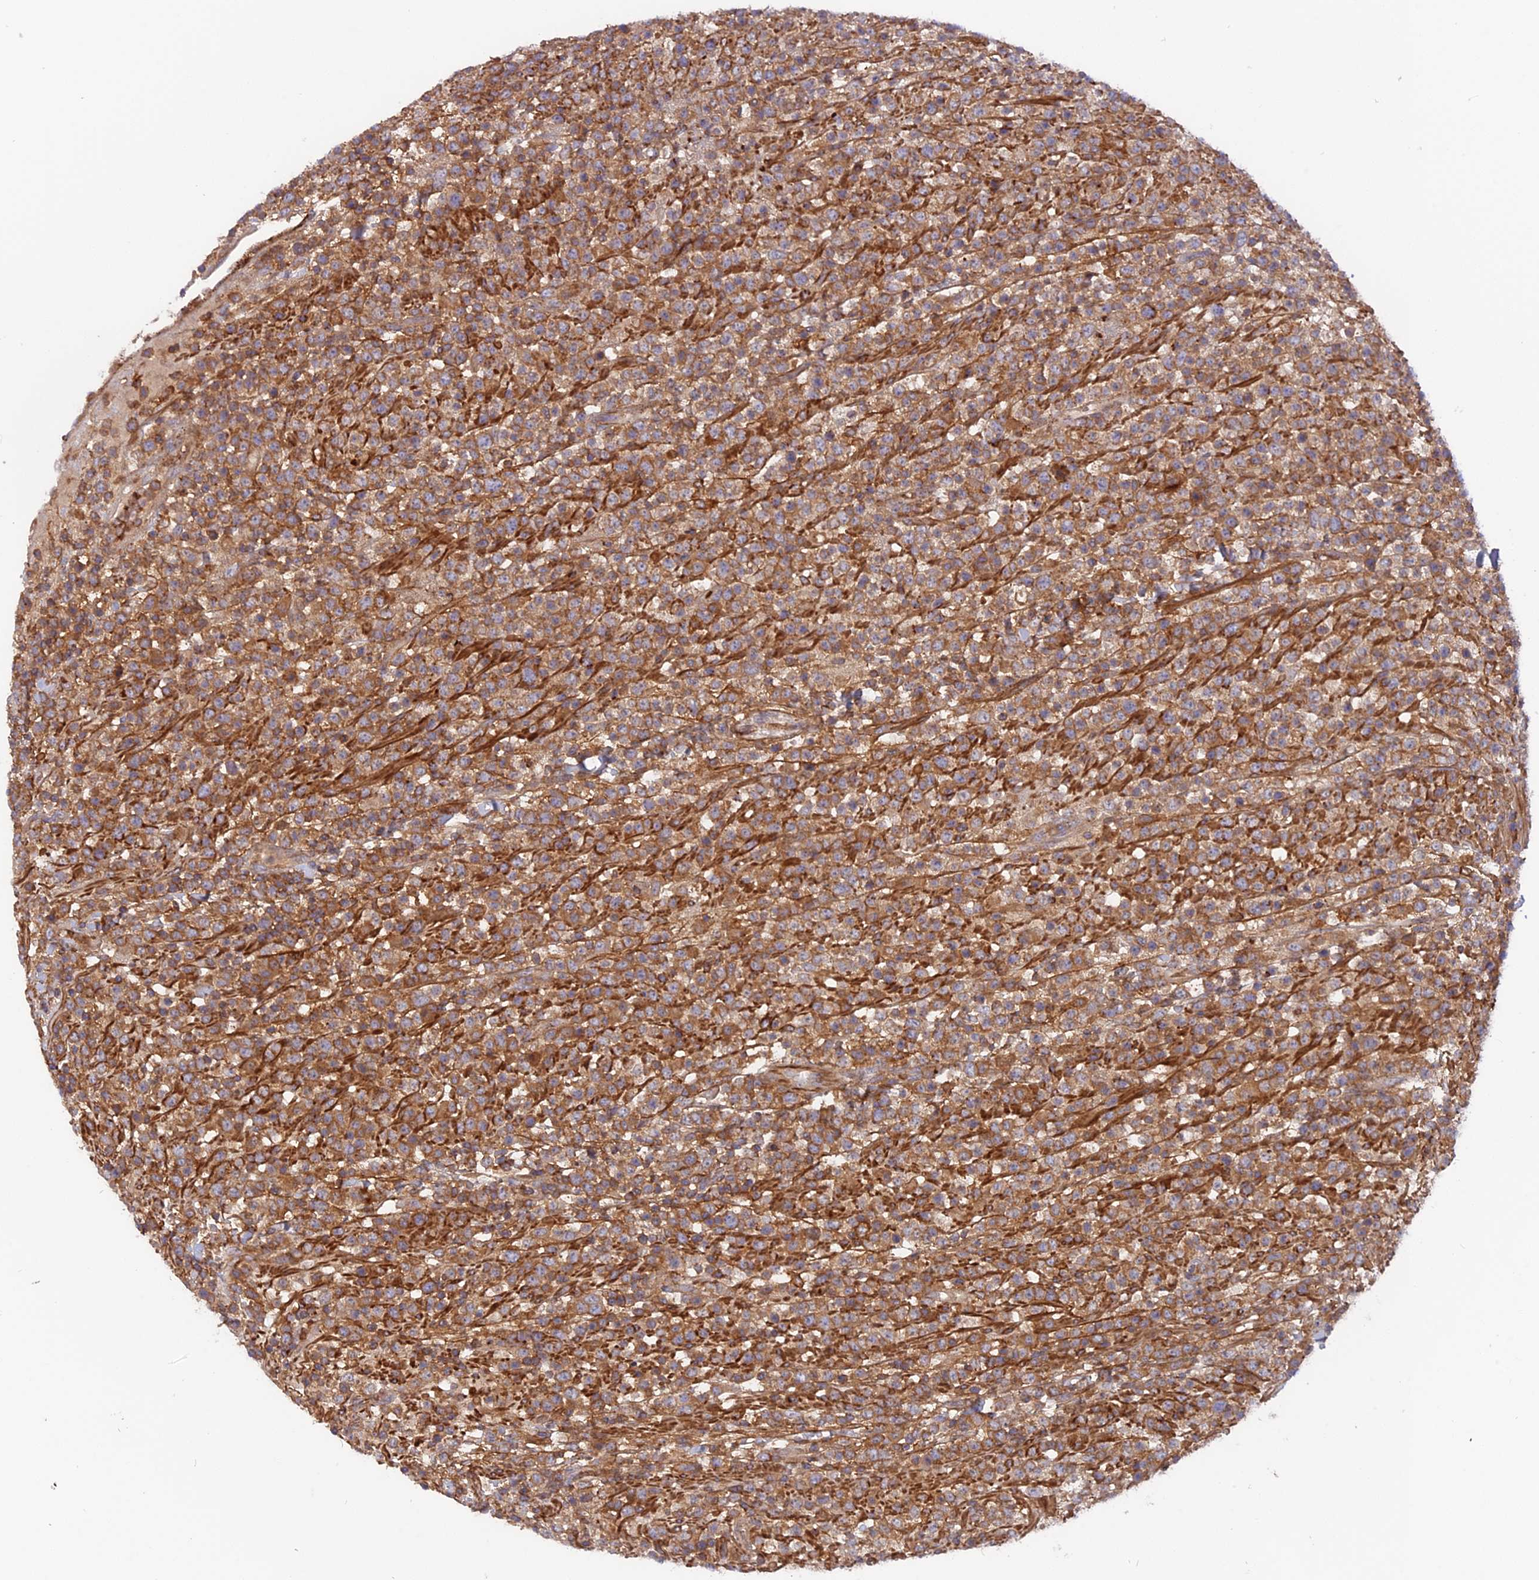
{"staining": {"intensity": "moderate", "quantity": ">75%", "location": "cytoplasmic/membranous"}, "tissue": "lymphoma", "cell_type": "Tumor cells", "image_type": "cancer", "snomed": [{"axis": "morphology", "description": "Malignant lymphoma, non-Hodgkin's type, High grade"}, {"axis": "topography", "description": "Colon"}], "caption": "This micrograph exhibits malignant lymphoma, non-Hodgkin's type (high-grade) stained with immunohistochemistry (IHC) to label a protein in brown. The cytoplasmic/membranous of tumor cells show moderate positivity for the protein. Nuclei are counter-stained blue.", "gene": "CPNE7", "patient": {"sex": "female", "age": 53}}